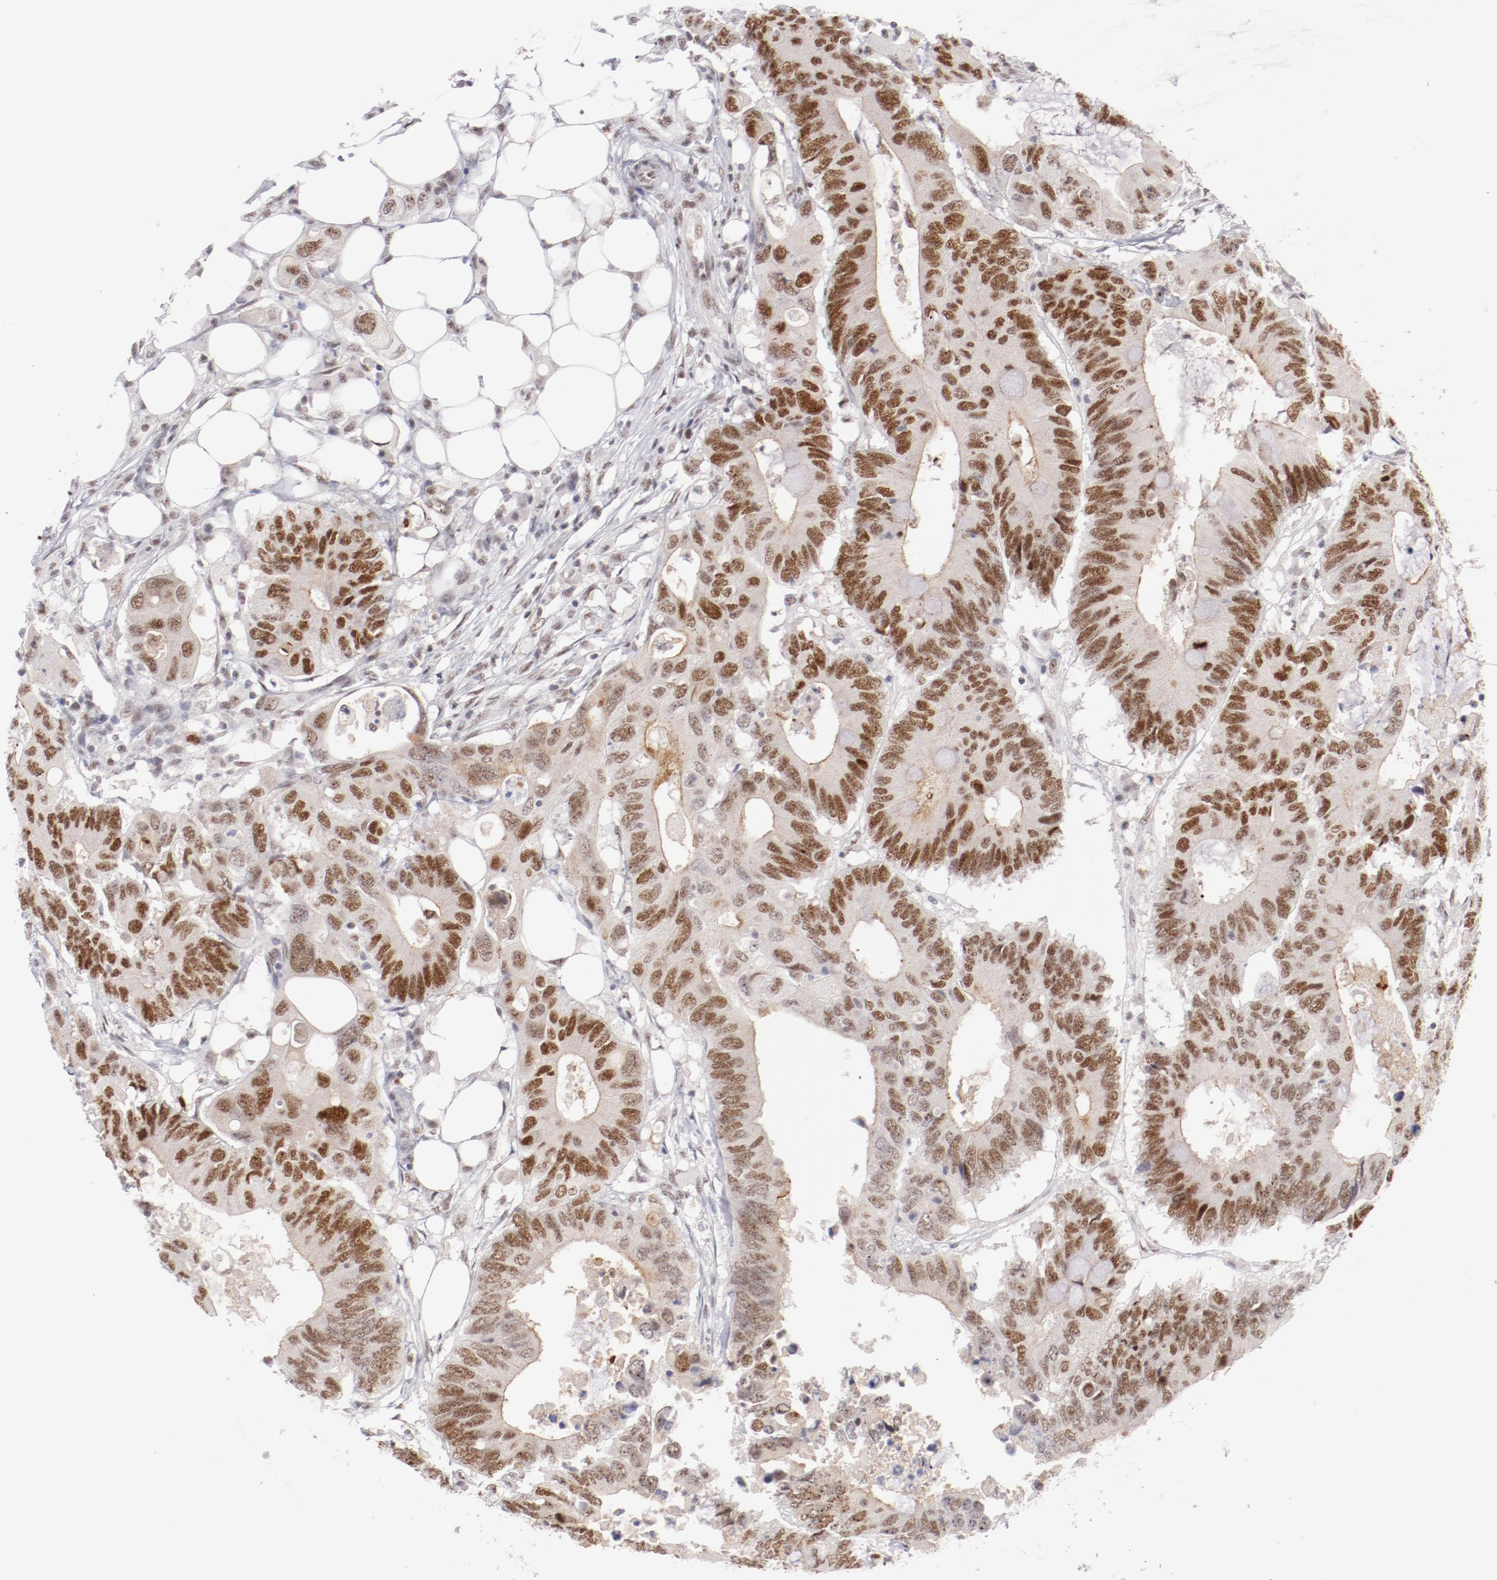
{"staining": {"intensity": "moderate", "quantity": ">75%", "location": "nuclear"}, "tissue": "colorectal cancer", "cell_type": "Tumor cells", "image_type": "cancer", "snomed": [{"axis": "morphology", "description": "Adenocarcinoma, NOS"}, {"axis": "topography", "description": "Colon"}], "caption": "The photomicrograph demonstrates a brown stain indicating the presence of a protein in the nuclear of tumor cells in colorectal cancer (adenocarcinoma). (brown staining indicates protein expression, while blue staining denotes nuclei).", "gene": "TFAP4", "patient": {"sex": "male", "age": 71}}